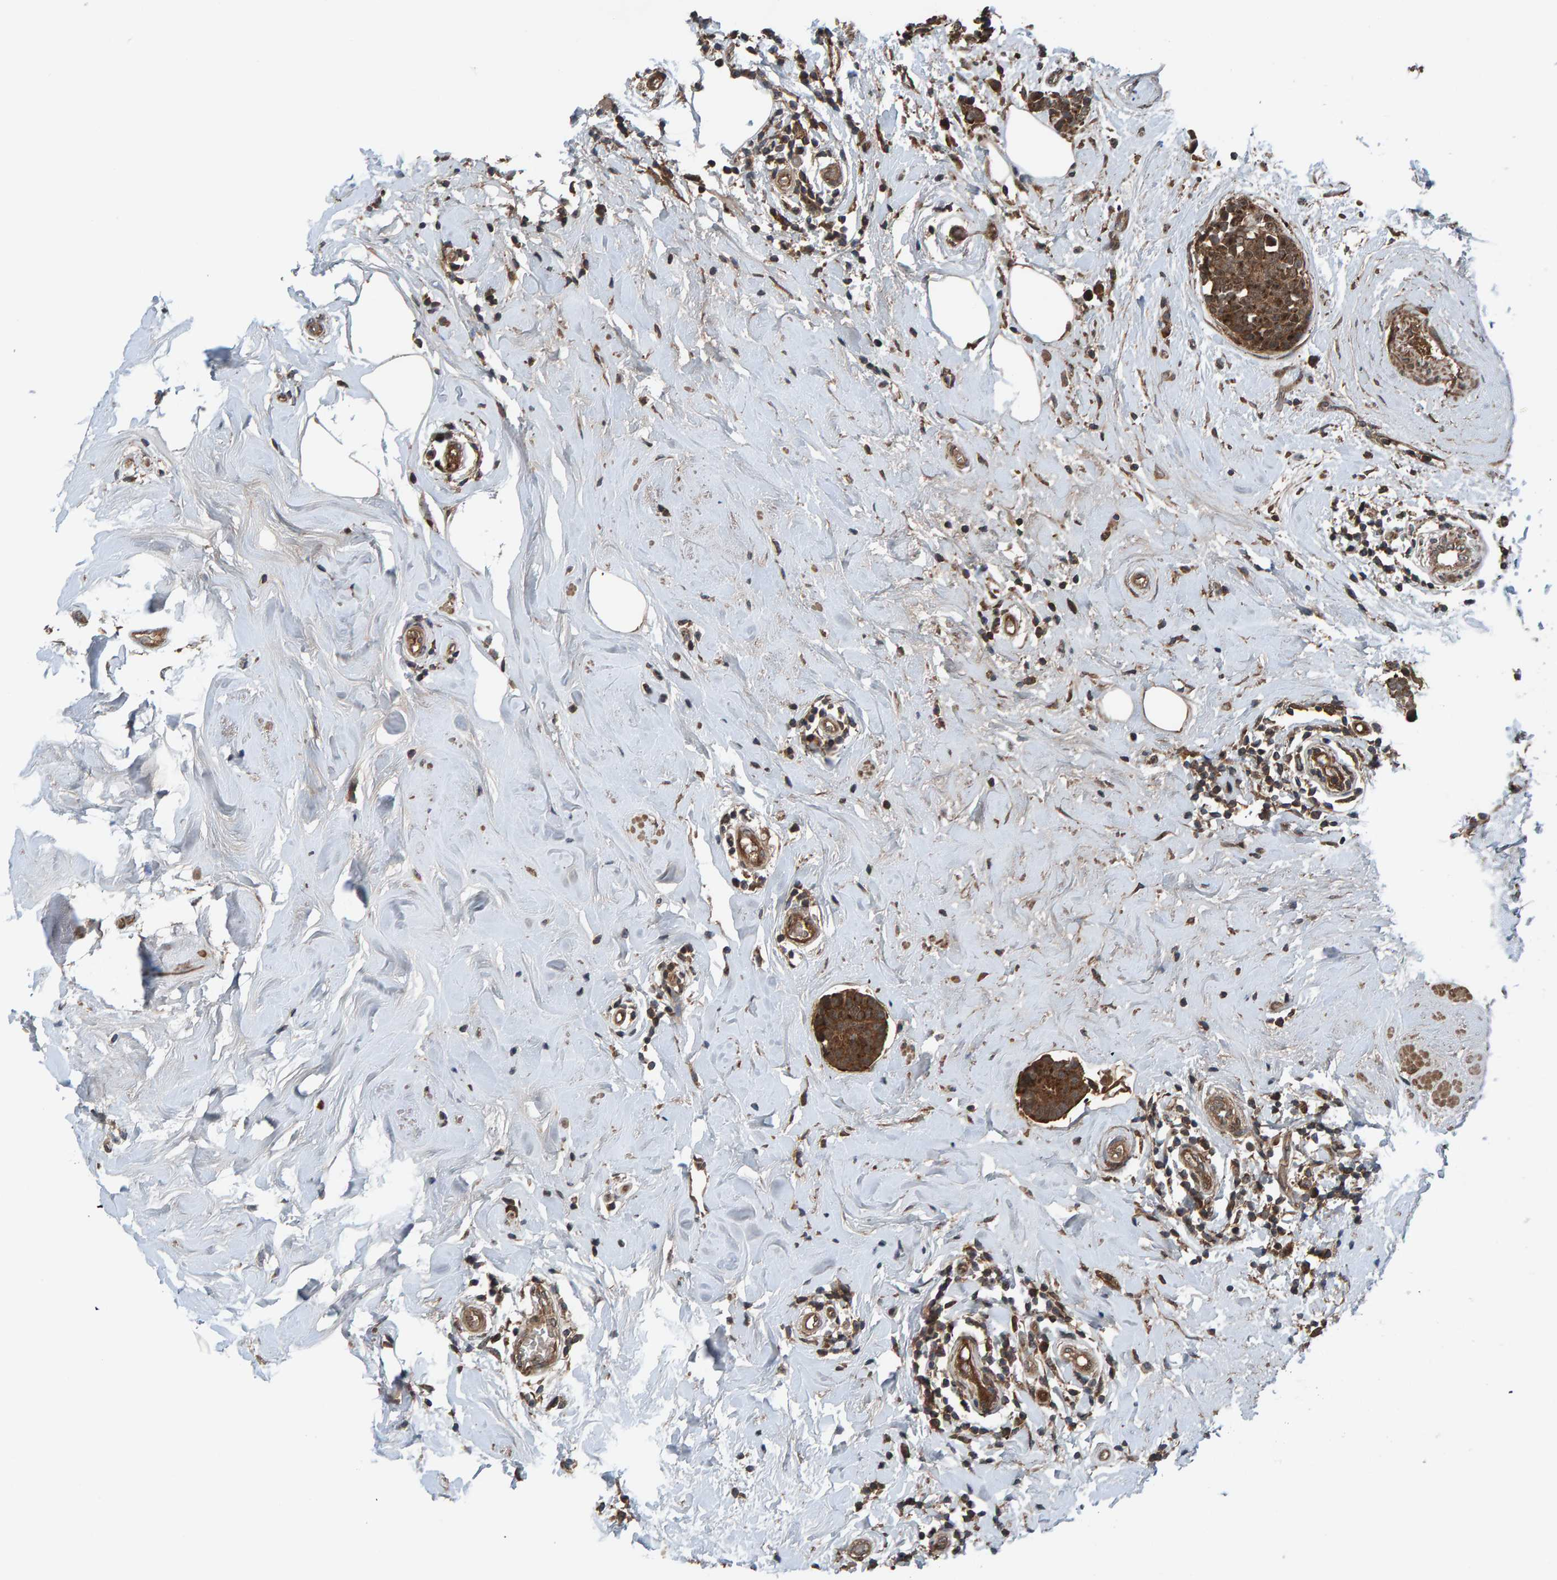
{"staining": {"intensity": "moderate", "quantity": ">75%", "location": "cytoplasmic/membranous"}, "tissue": "breast cancer", "cell_type": "Tumor cells", "image_type": "cancer", "snomed": [{"axis": "morphology", "description": "Duct carcinoma"}, {"axis": "topography", "description": "Breast"}], "caption": "The image demonstrates staining of breast cancer, revealing moderate cytoplasmic/membranous protein staining (brown color) within tumor cells.", "gene": "CUEDC1", "patient": {"sex": "female", "age": 55}}